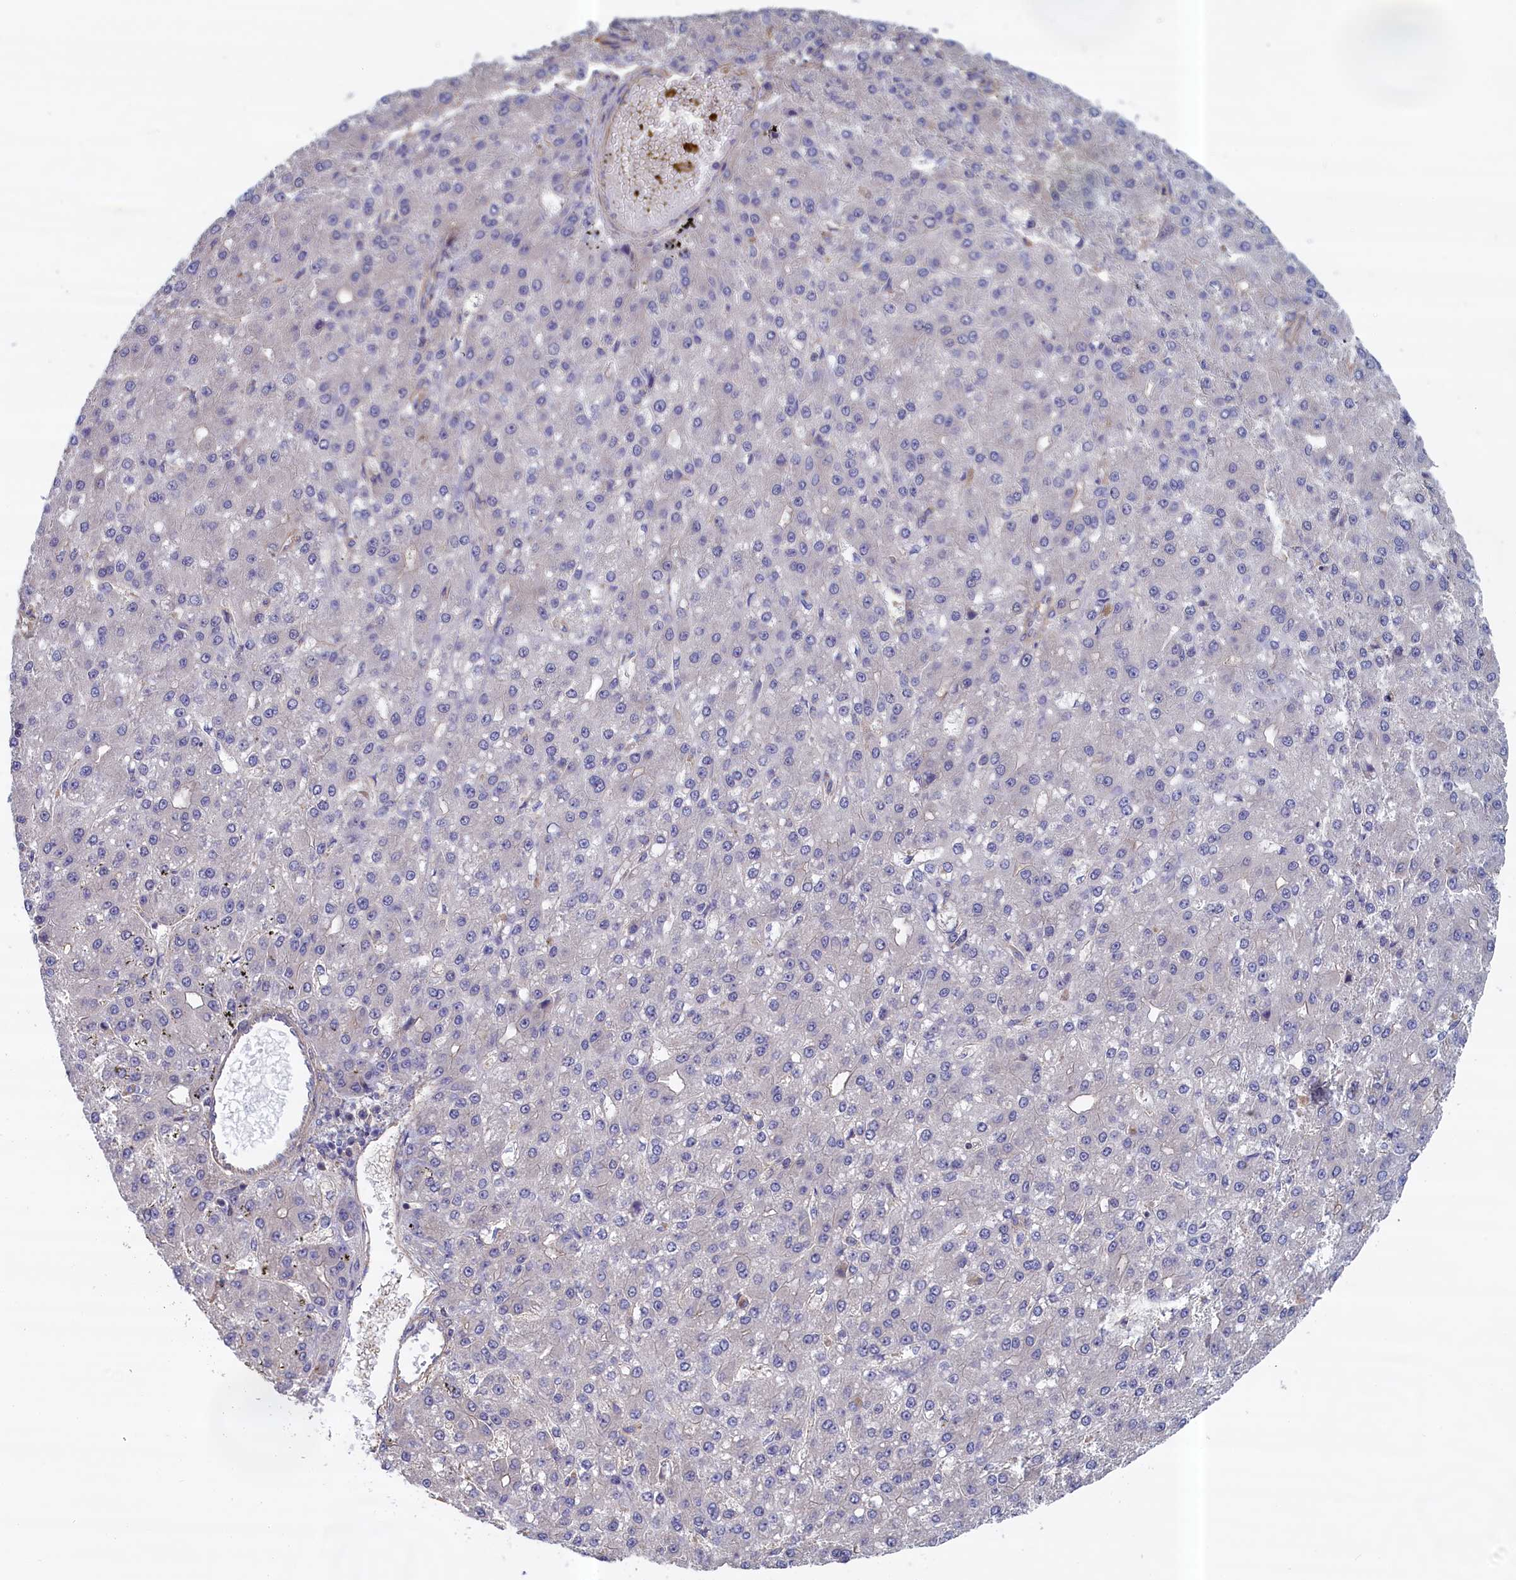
{"staining": {"intensity": "negative", "quantity": "none", "location": "none"}, "tissue": "liver cancer", "cell_type": "Tumor cells", "image_type": "cancer", "snomed": [{"axis": "morphology", "description": "Carcinoma, Hepatocellular, NOS"}, {"axis": "topography", "description": "Liver"}], "caption": "DAB (3,3'-diaminobenzidine) immunohistochemical staining of hepatocellular carcinoma (liver) shows no significant positivity in tumor cells.", "gene": "ANKRD2", "patient": {"sex": "male", "age": 67}}